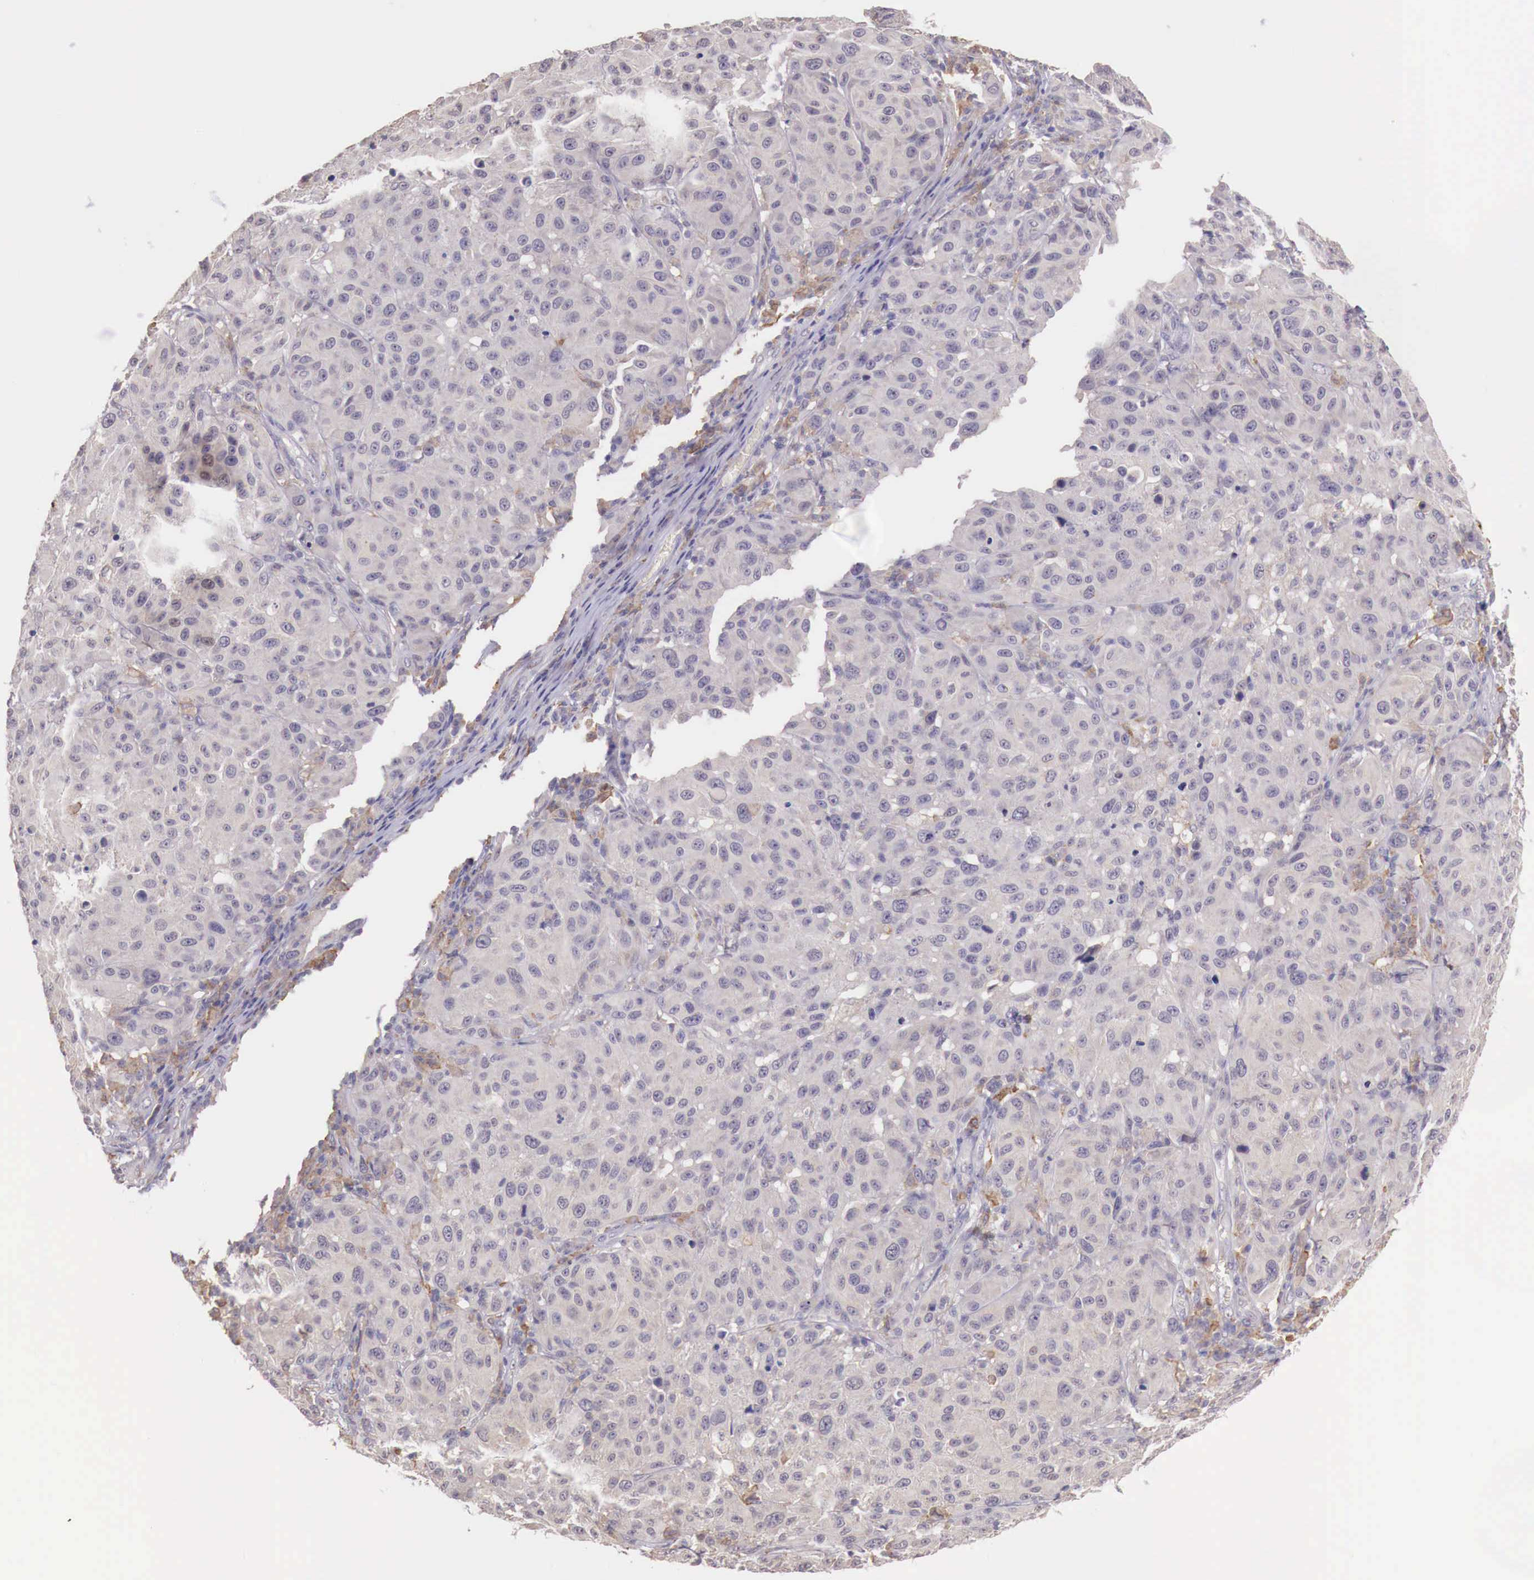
{"staining": {"intensity": "negative", "quantity": "none", "location": "none"}, "tissue": "melanoma", "cell_type": "Tumor cells", "image_type": "cancer", "snomed": [{"axis": "morphology", "description": "Malignant melanoma, NOS"}, {"axis": "topography", "description": "Skin"}], "caption": "Immunohistochemical staining of human melanoma shows no significant staining in tumor cells.", "gene": "CHRDL1", "patient": {"sex": "female", "age": 77}}